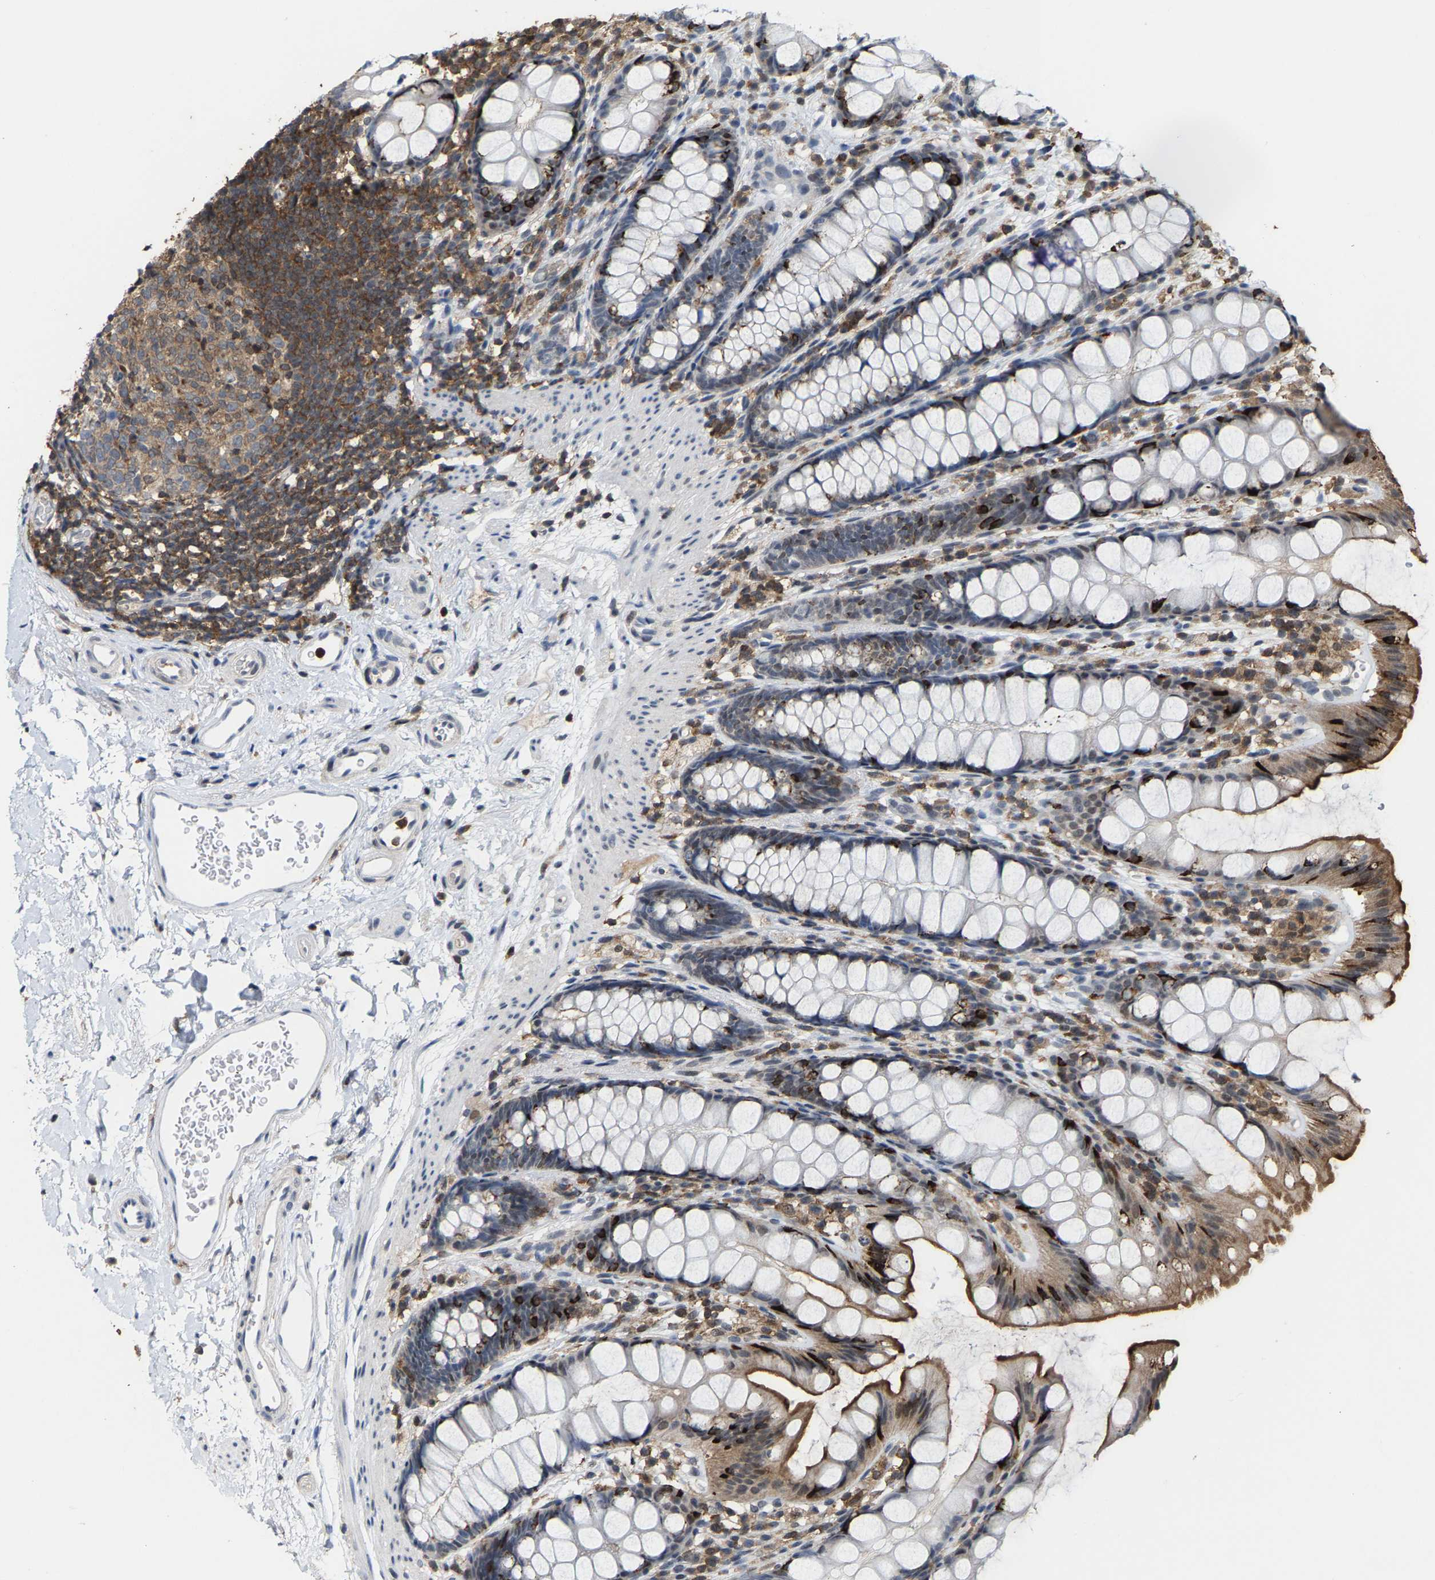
{"staining": {"intensity": "moderate", "quantity": "<25%", "location": "cytoplasmic/membranous"}, "tissue": "rectum", "cell_type": "Glandular cells", "image_type": "normal", "snomed": [{"axis": "morphology", "description": "Normal tissue, NOS"}, {"axis": "topography", "description": "Rectum"}], "caption": "Immunohistochemical staining of benign human rectum displays low levels of moderate cytoplasmic/membranous staining in about <25% of glandular cells. The staining was performed using DAB (3,3'-diaminobenzidine), with brown indicating positive protein expression. Nuclei are stained blue with hematoxylin.", "gene": "FGD3", "patient": {"sex": "female", "age": 65}}